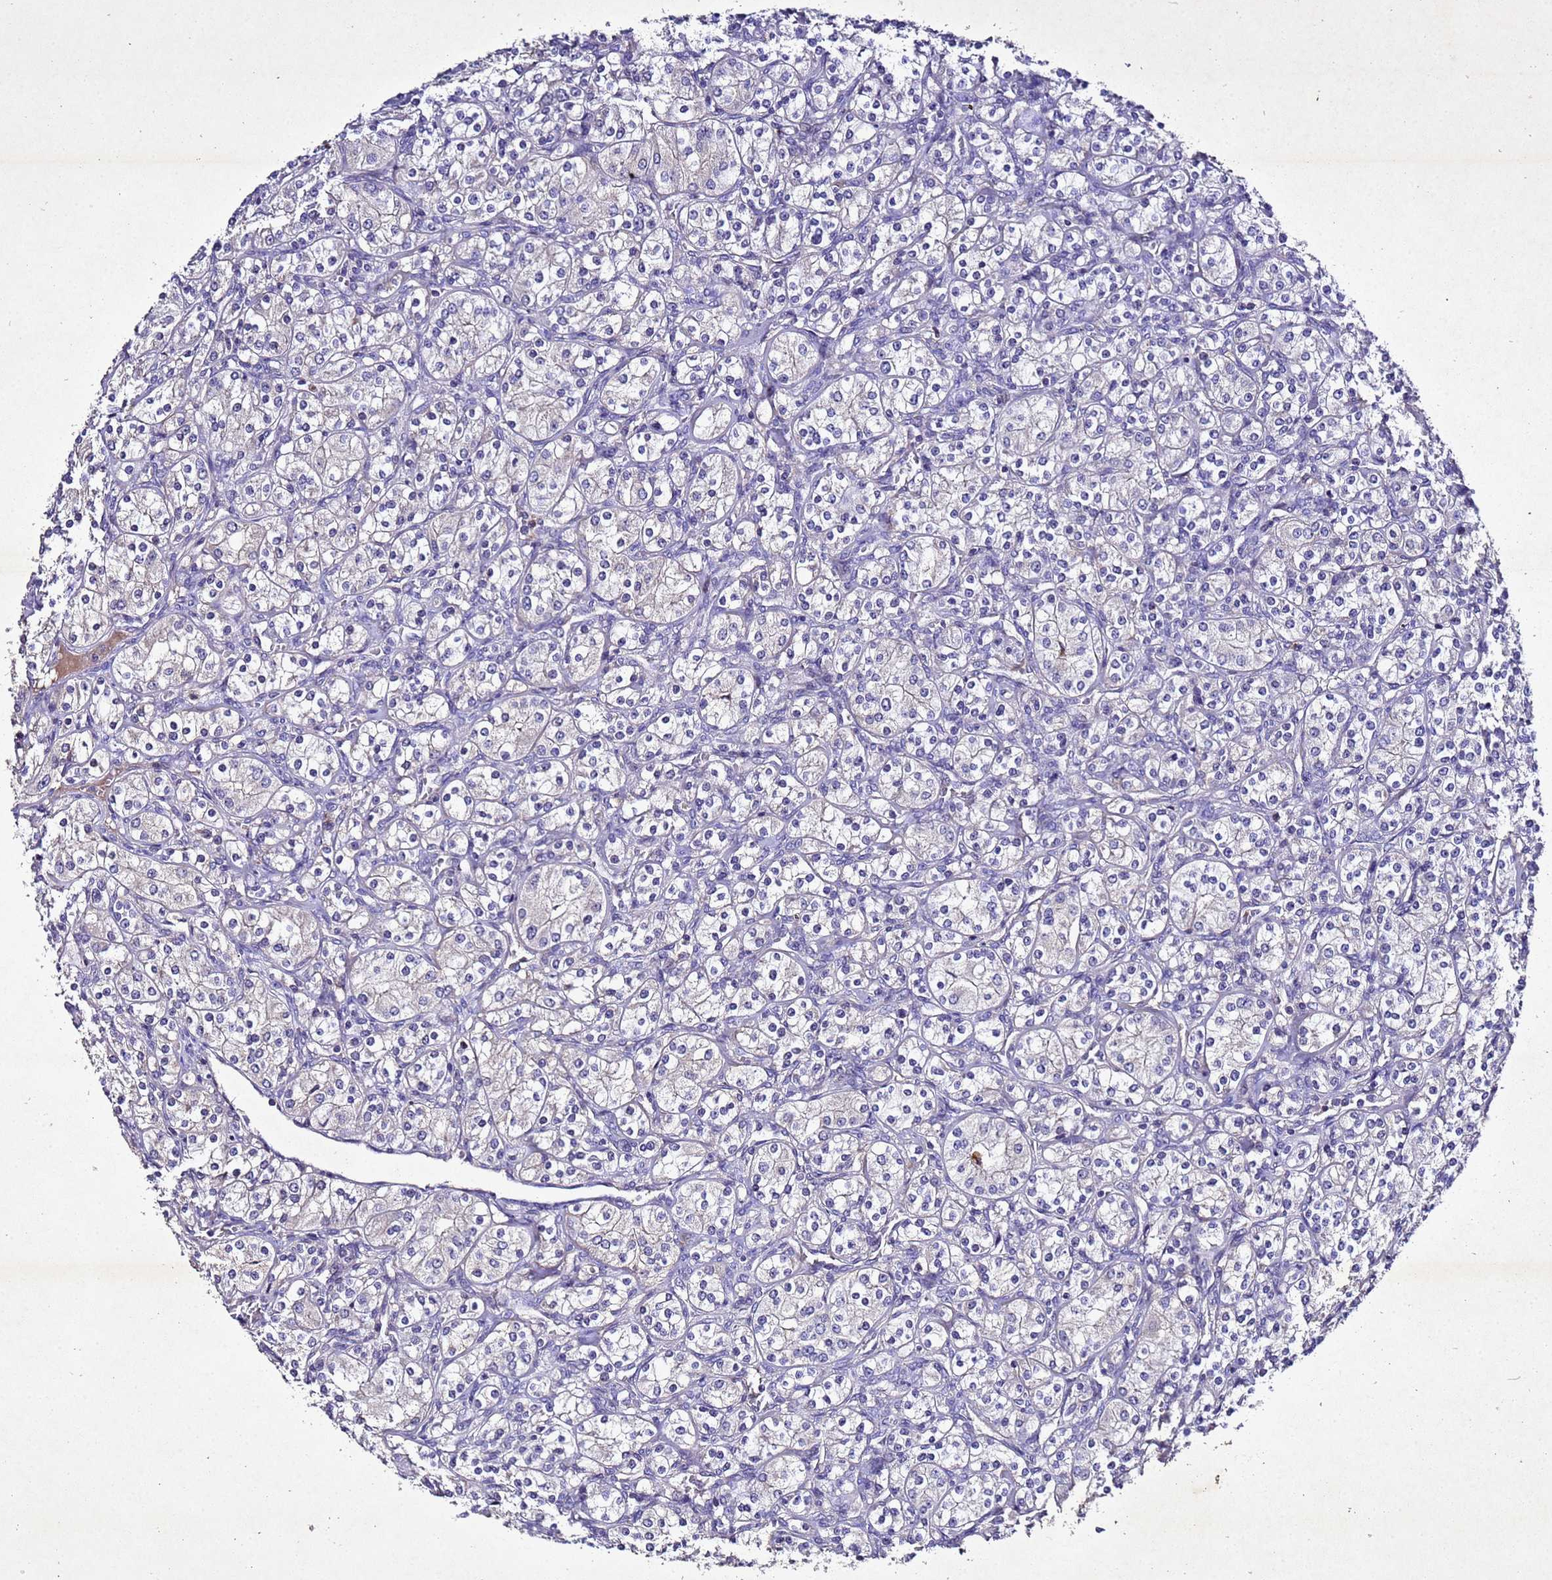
{"staining": {"intensity": "negative", "quantity": "none", "location": "none"}, "tissue": "renal cancer", "cell_type": "Tumor cells", "image_type": "cancer", "snomed": [{"axis": "morphology", "description": "Adenocarcinoma, NOS"}, {"axis": "topography", "description": "Kidney"}], "caption": "The immunohistochemistry (IHC) histopathology image has no significant expression in tumor cells of renal cancer (adenocarcinoma) tissue.", "gene": "SV2B", "patient": {"sex": "male", "age": 77}}